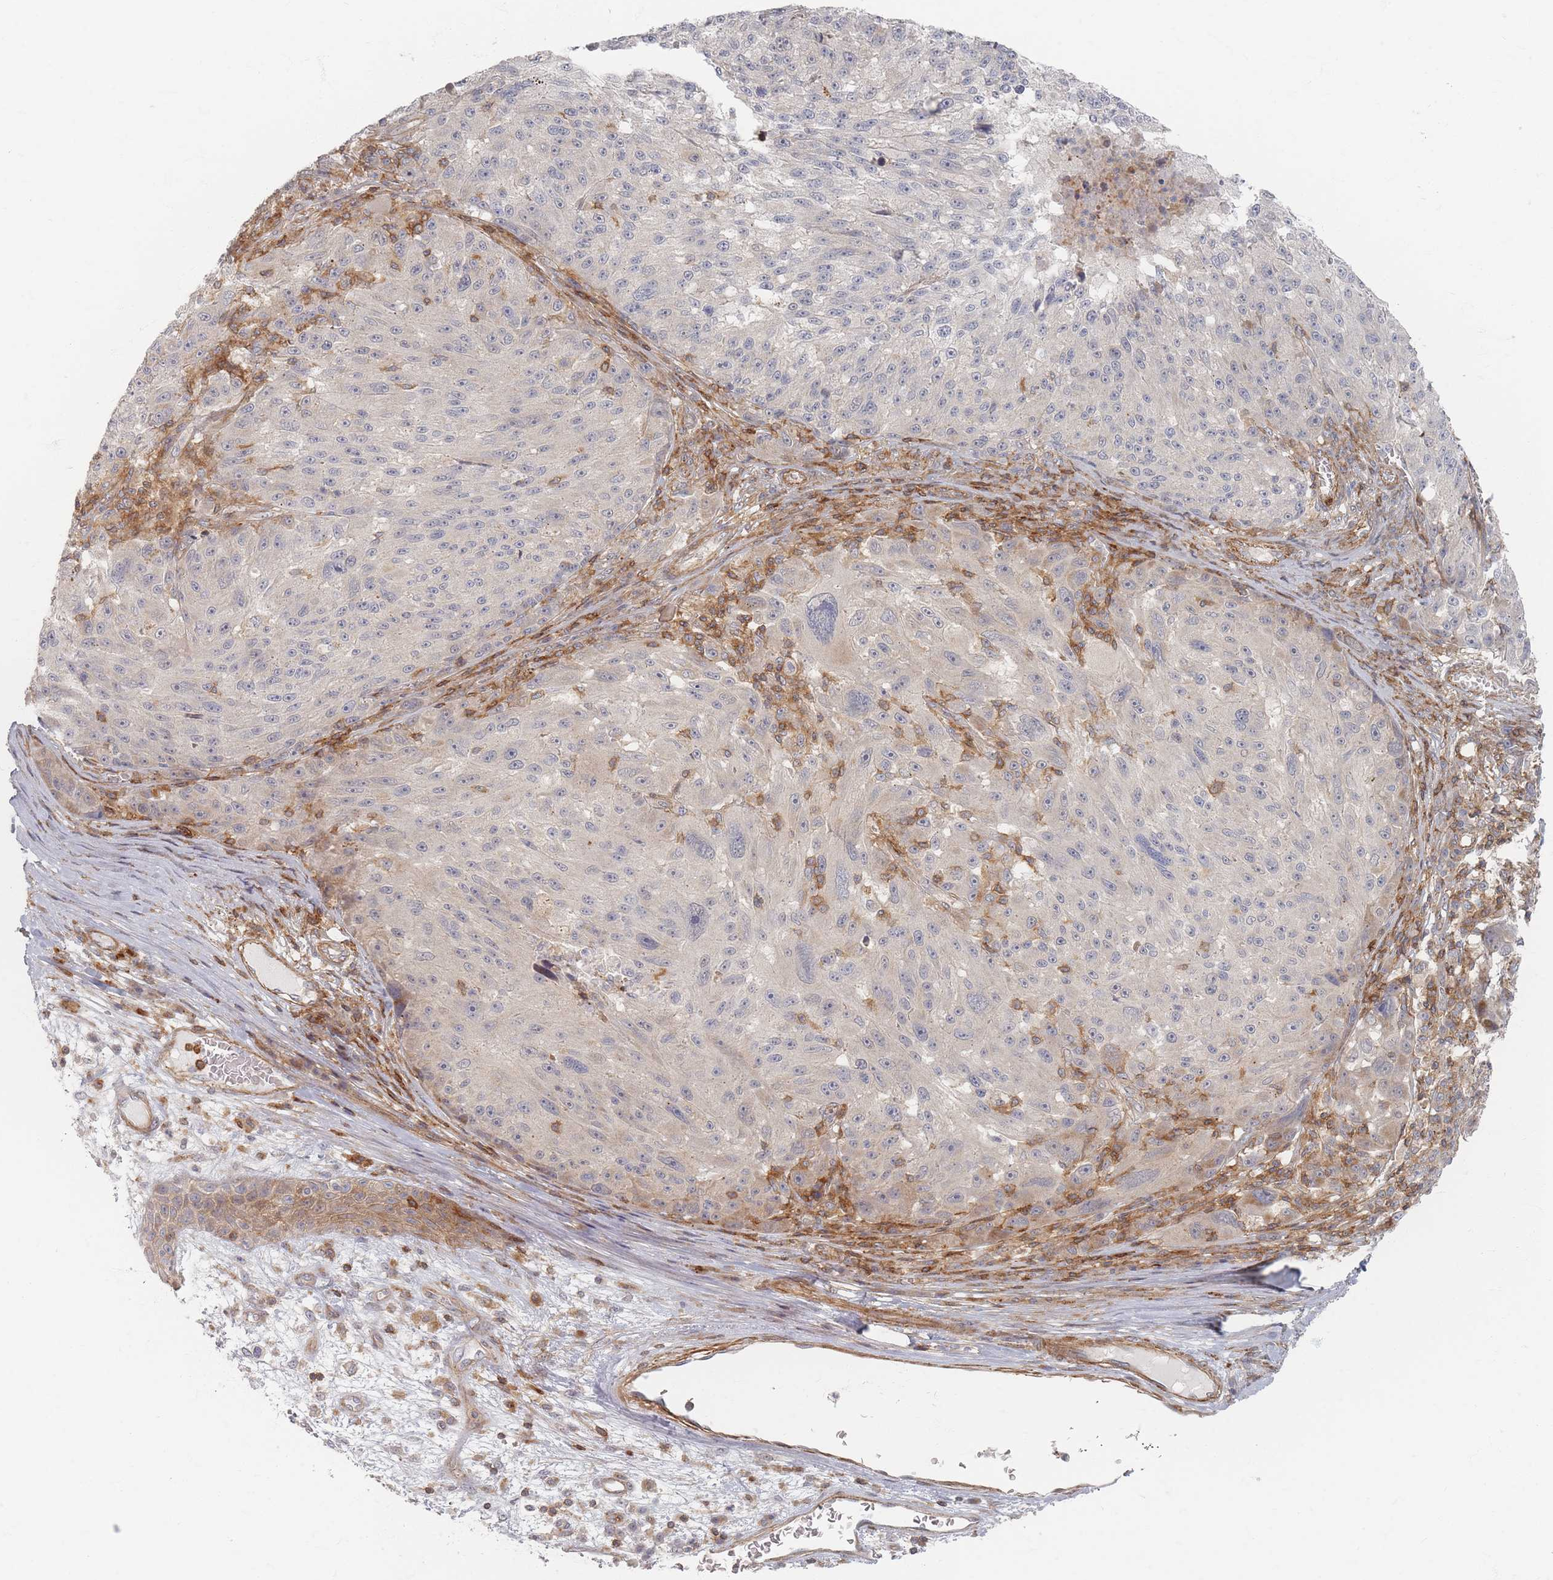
{"staining": {"intensity": "negative", "quantity": "none", "location": "none"}, "tissue": "melanoma", "cell_type": "Tumor cells", "image_type": "cancer", "snomed": [{"axis": "morphology", "description": "Malignant melanoma, NOS"}, {"axis": "topography", "description": "Skin"}], "caption": "Immunohistochemistry of human melanoma displays no positivity in tumor cells.", "gene": "ZNF852", "patient": {"sex": "male", "age": 53}}